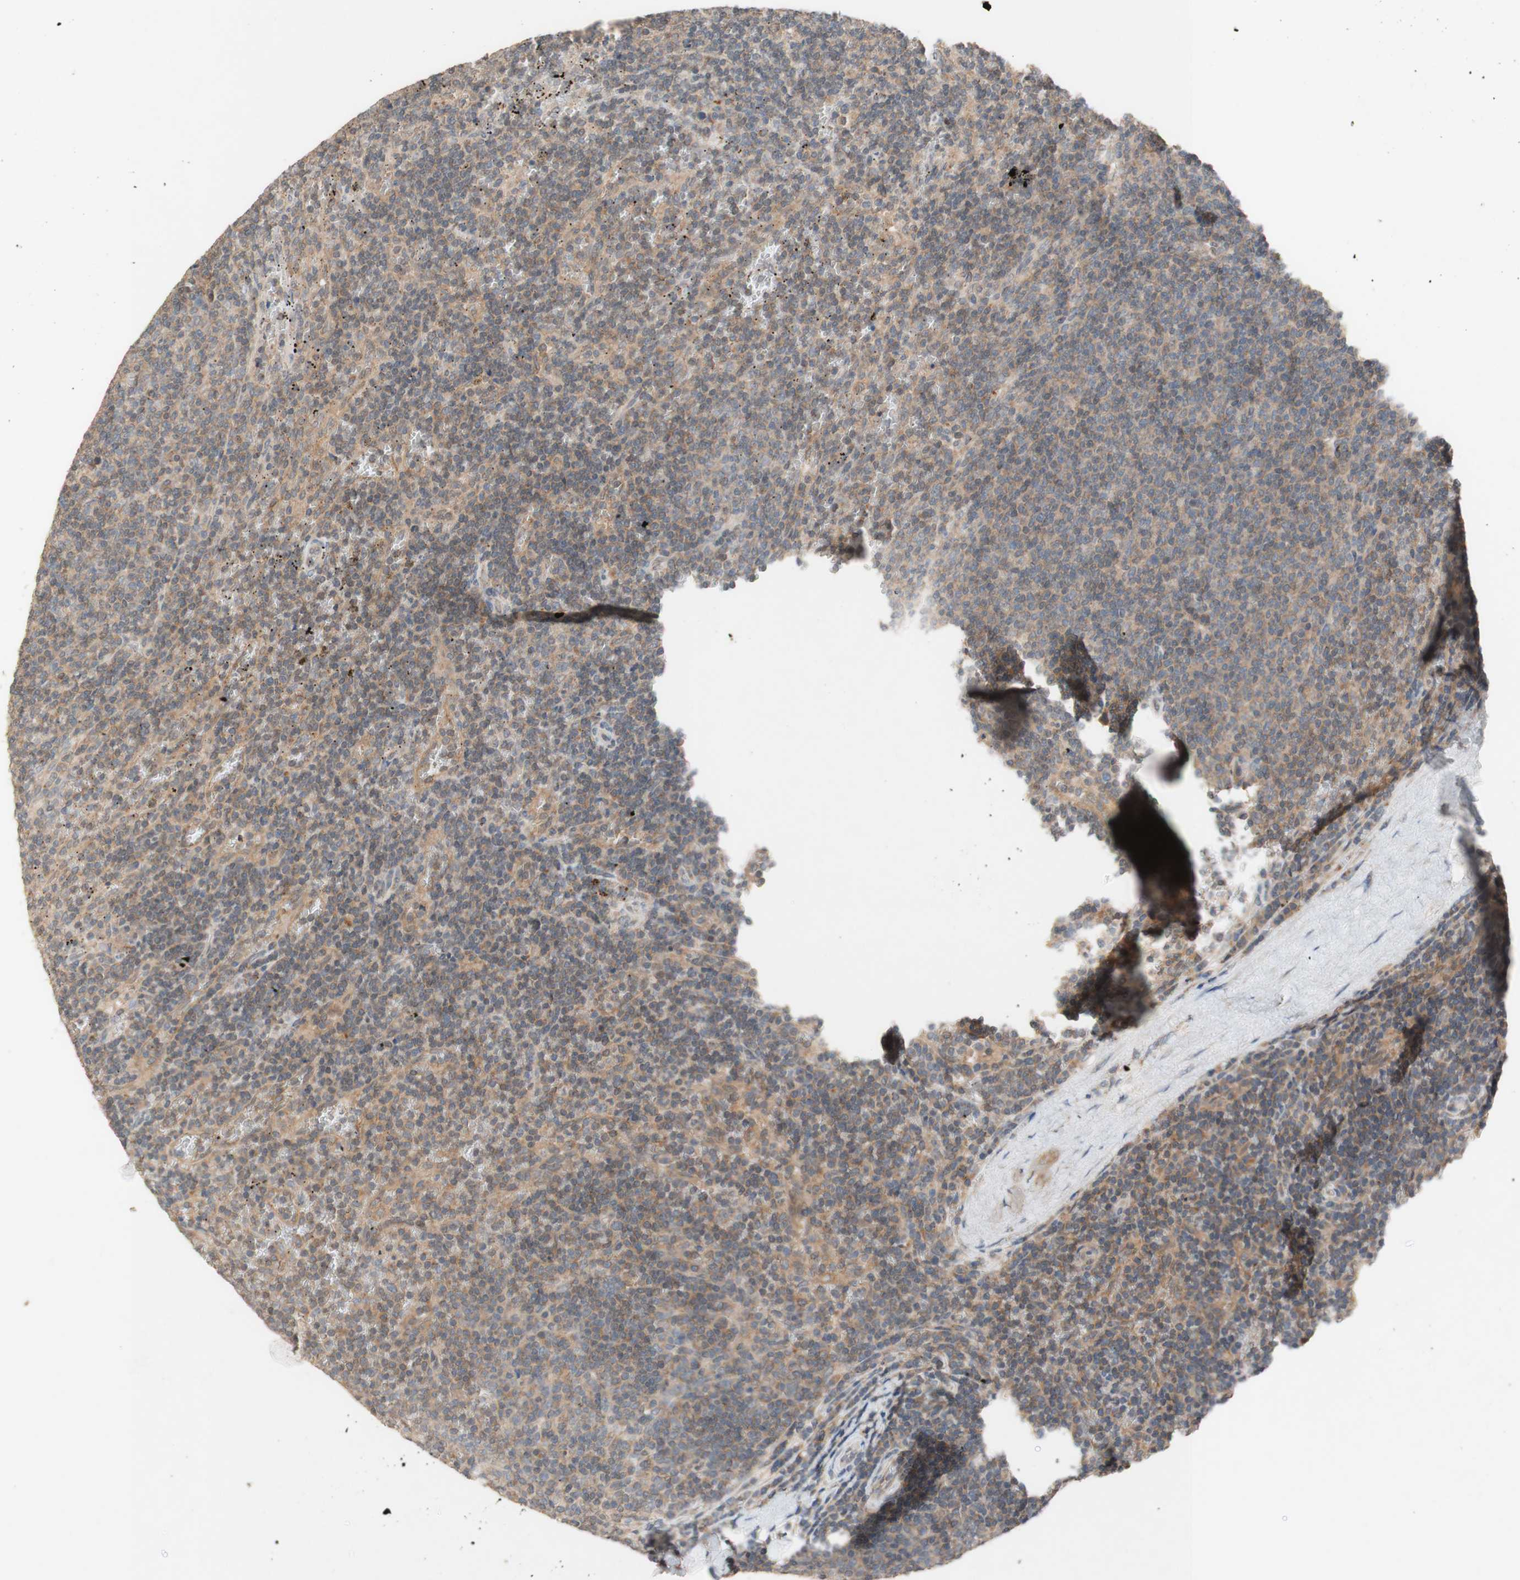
{"staining": {"intensity": "weak", "quantity": "25%-75%", "location": "cytoplasmic/membranous"}, "tissue": "lymphoma", "cell_type": "Tumor cells", "image_type": "cancer", "snomed": [{"axis": "morphology", "description": "Malignant lymphoma, non-Hodgkin's type, Low grade"}, {"axis": "topography", "description": "Spleen"}], "caption": "Immunohistochemistry (IHC) (DAB) staining of malignant lymphoma, non-Hodgkin's type (low-grade) demonstrates weak cytoplasmic/membranous protein positivity in about 25%-75% of tumor cells.", "gene": "PEX2", "patient": {"sex": "female", "age": 50}}